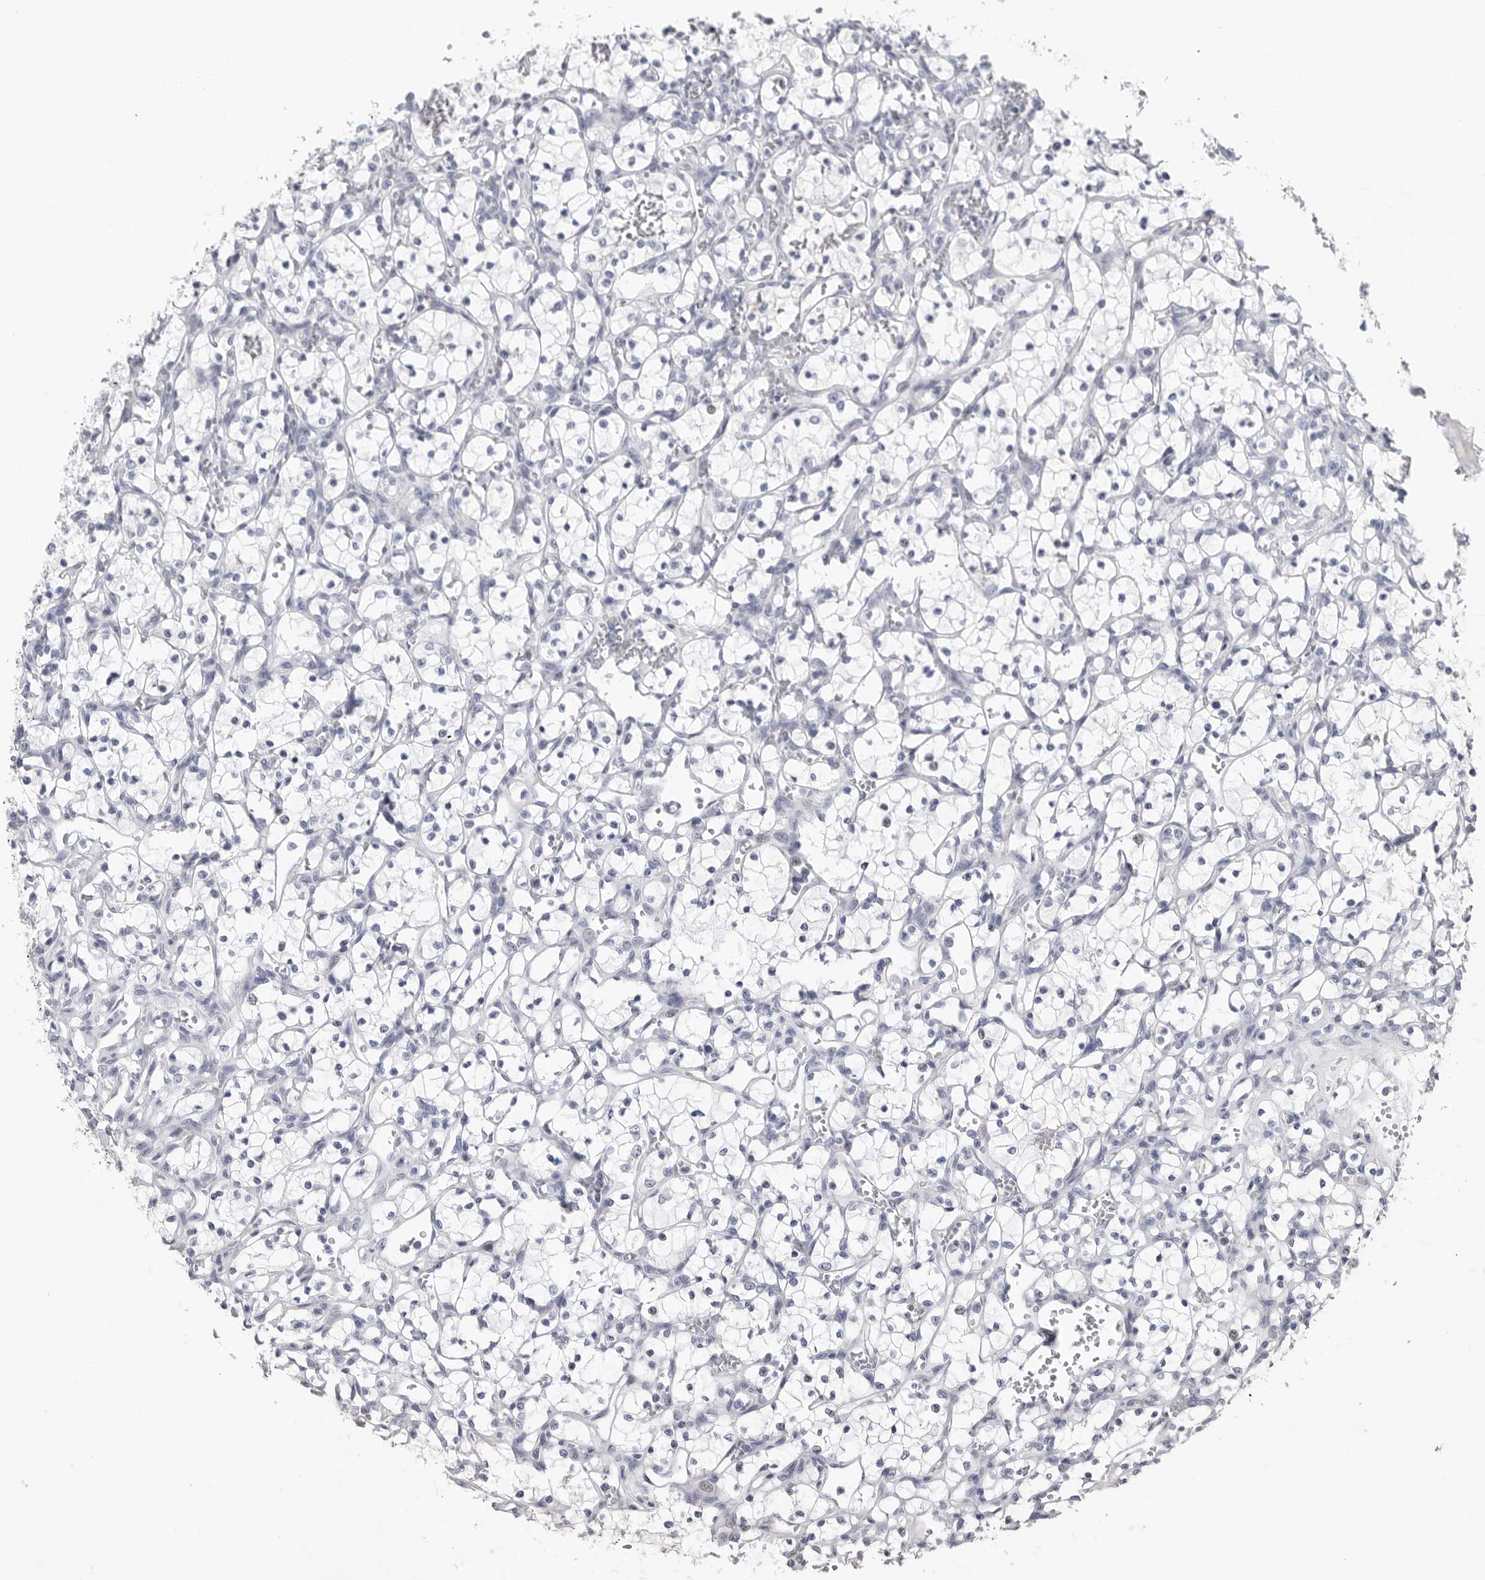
{"staining": {"intensity": "negative", "quantity": "none", "location": "none"}, "tissue": "renal cancer", "cell_type": "Tumor cells", "image_type": "cancer", "snomed": [{"axis": "morphology", "description": "Adenocarcinoma, NOS"}, {"axis": "topography", "description": "Kidney"}], "caption": "Tumor cells show no significant expression in renal cancer. Nuclei are stained in blue.", "gene": "TIMP1", "patient": {"sex": "female", "age": 69}}